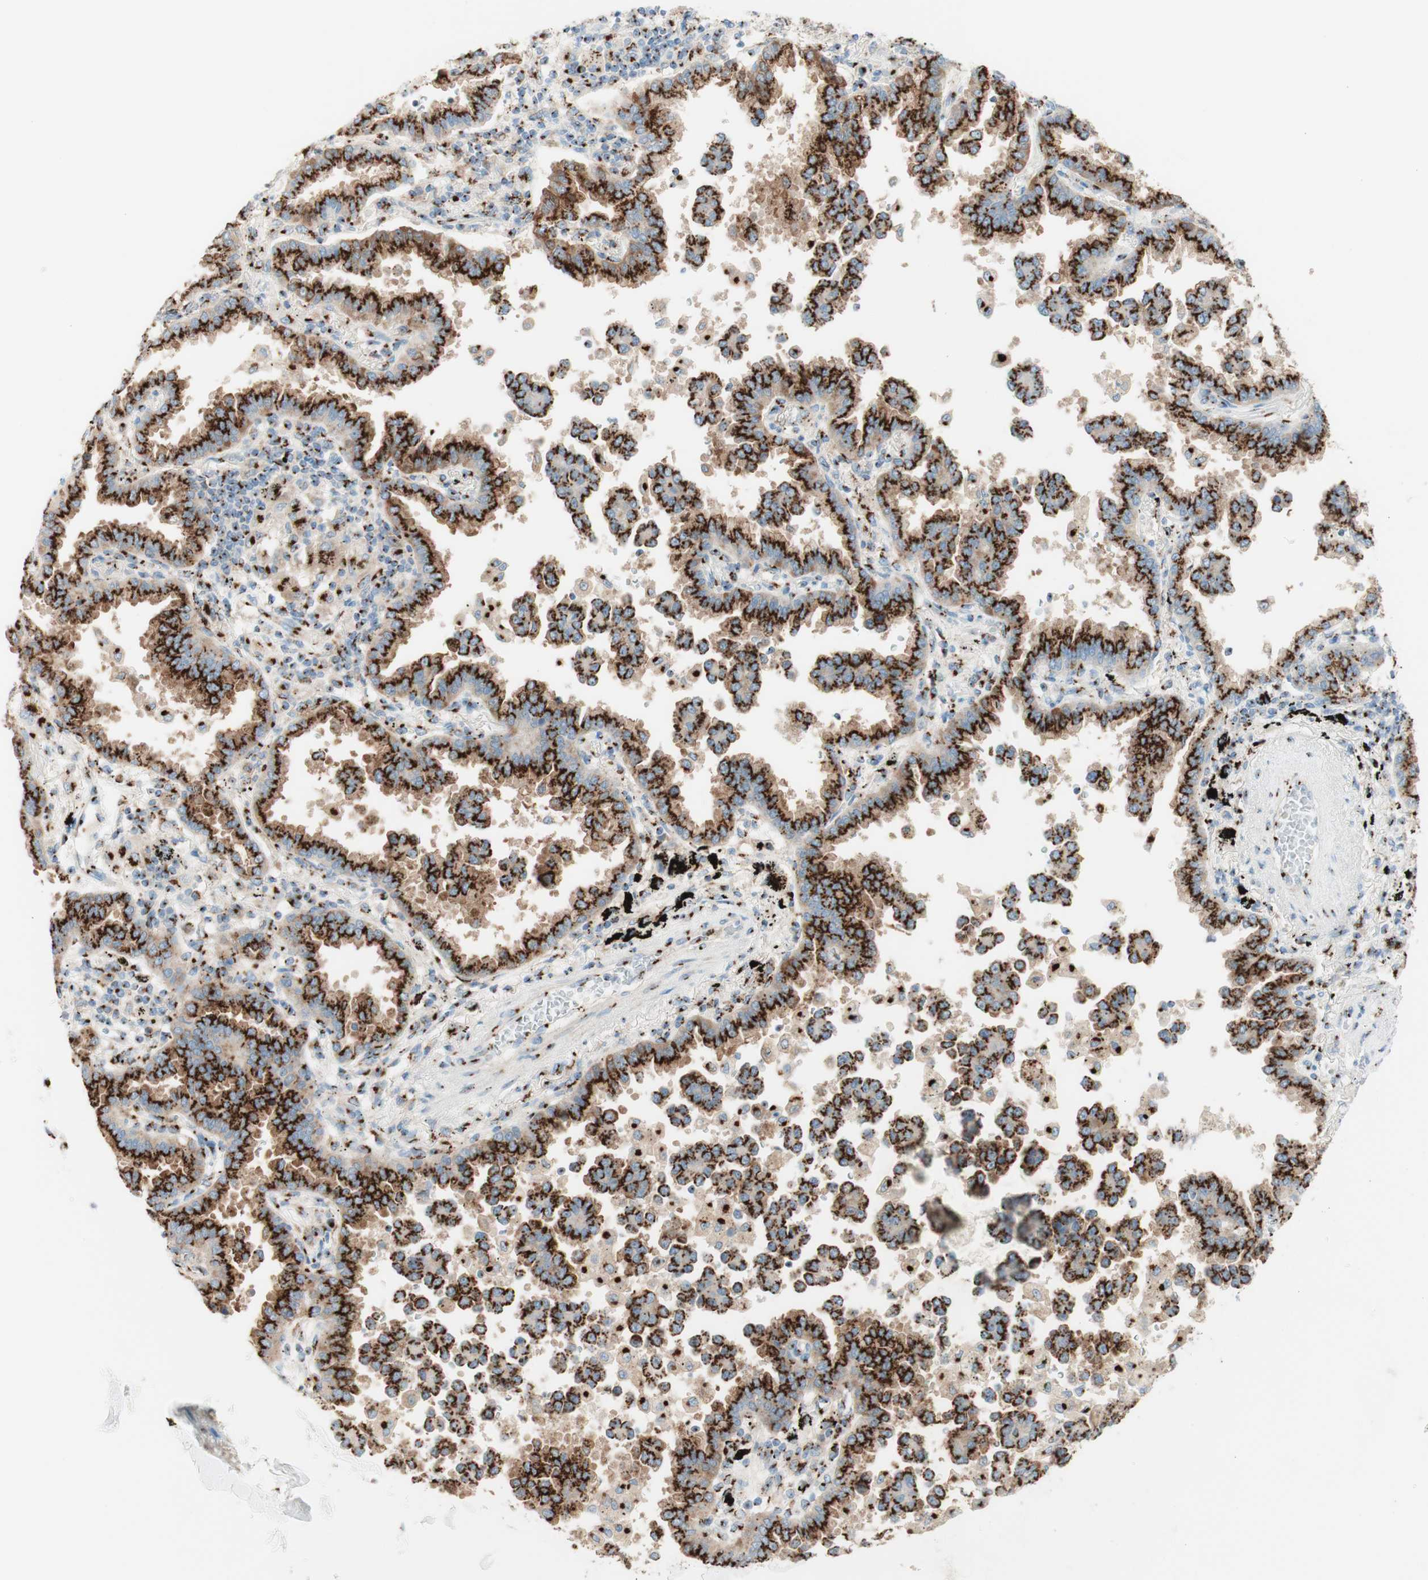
{"staining": {"intensity": "strong", "quantity": ">75%", "location": "cytoplasmic/membranous"}, "tissue": "lung cancer", "cell_type": "Tumor cells", "image_type": "cancer", "snomed": [{"axis": "morphology", "description": "Normal tissue, NOS"}, {"axis": "morphology", "description": "Adenocarcinoma, NOS"}, {"axis": "topography", "description": "Lung"}], "caption": "Protein expression analysis of adenocarcinoma (lung) displays strong cytoplasmic/membranous expression in about >75% of tumor cells.", "gene": "GOLGB1", "patient": {"sex": "male", "age": 59}}